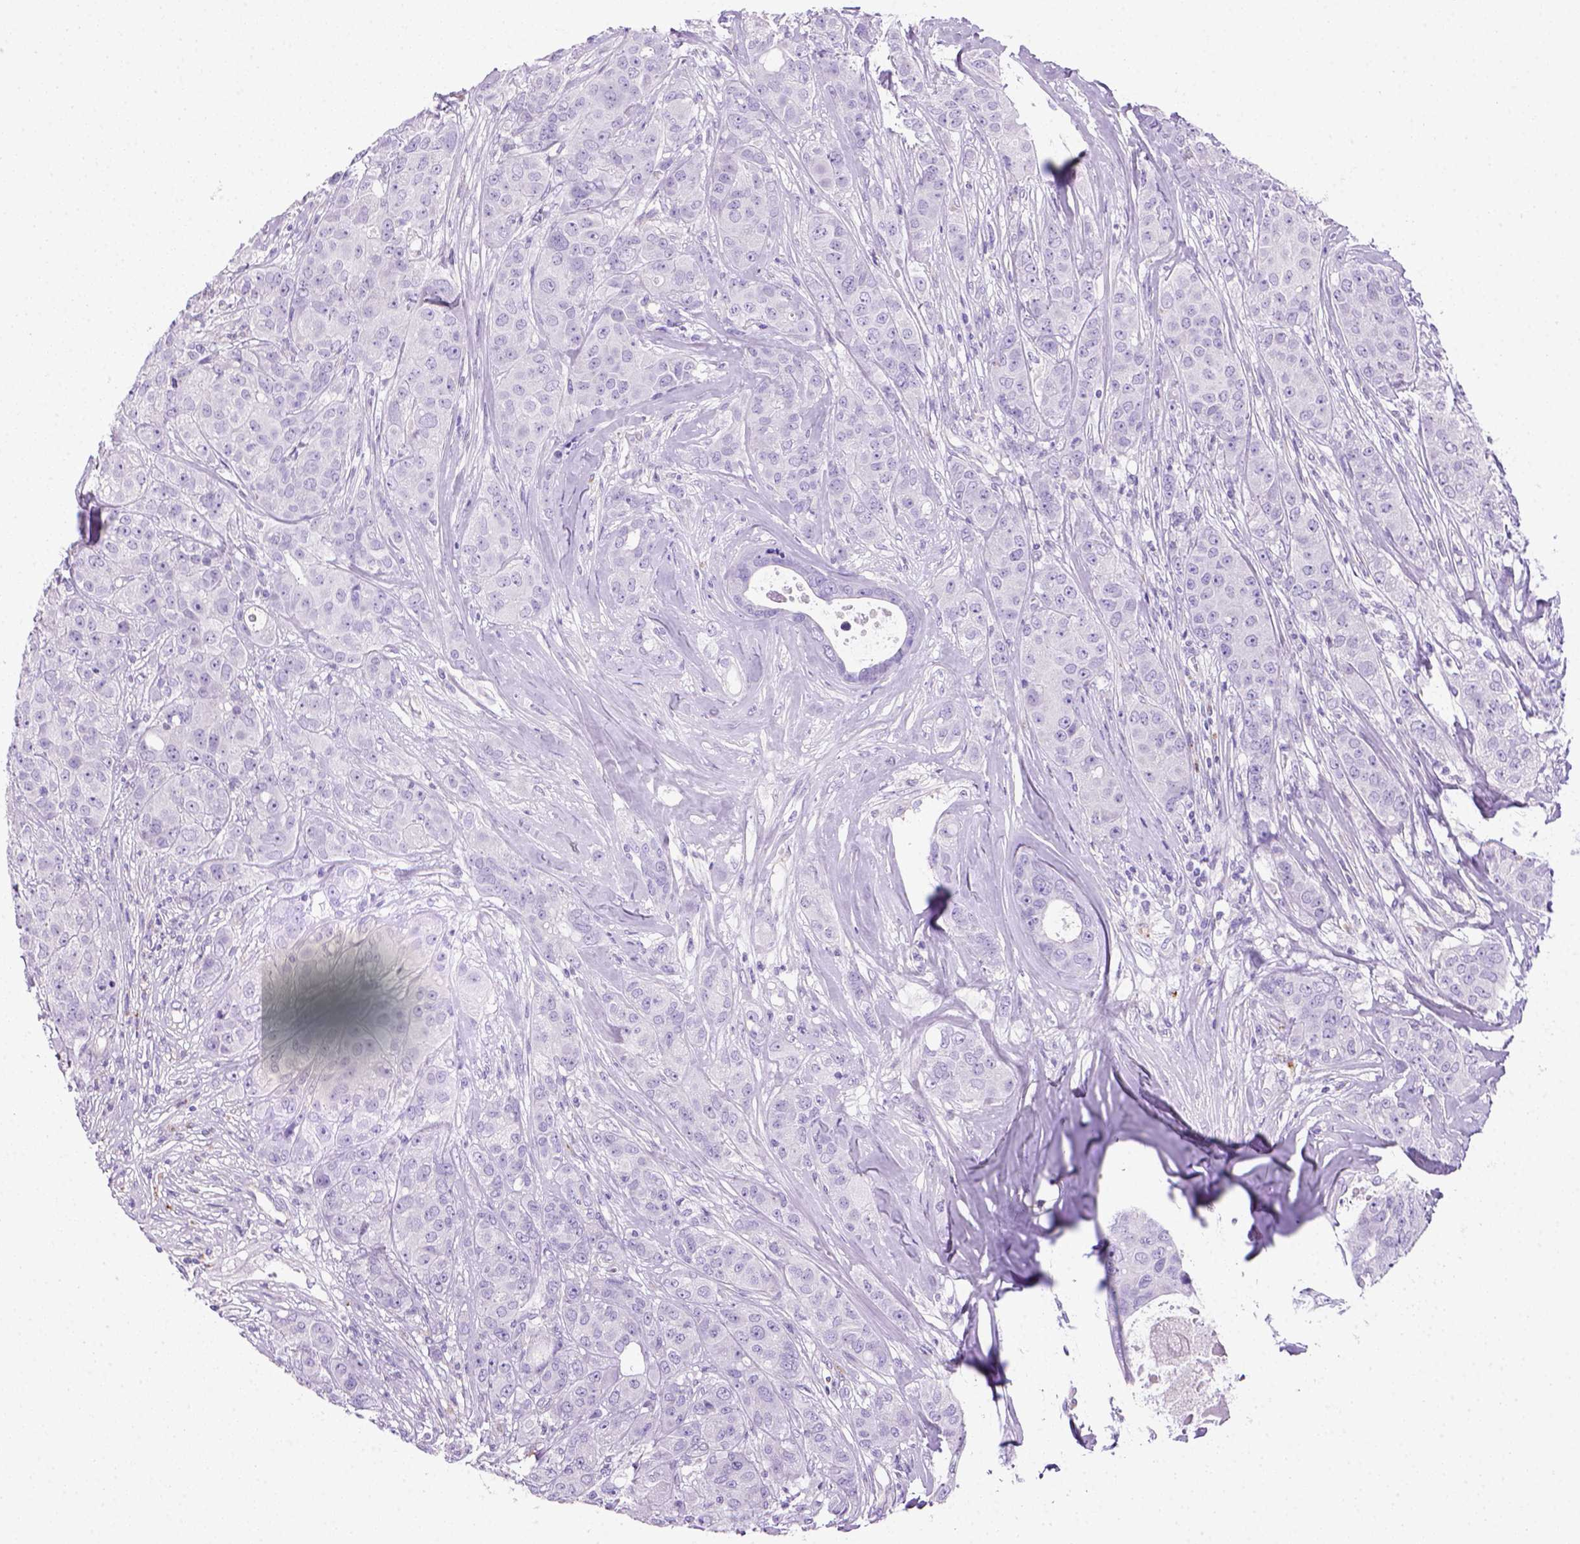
{"staining": {"intensity": "negative", "quantity": "none", "location": "none"}, "tissue": "breast cancer", "cell_type": "Tumor cells", "image_type": "cancer", "snomed": [{"axis": "morphology", "description": "Duct carcinoma"}, {"axis": "topography", "description": "Breast"}], "caption": "Photomicrograph shows no significant protein positivity in tumor cells of breast invasive ductal carcinoma.", "gene": "ARHGEF33", "patient": {"sex": "female", "age": 43}}